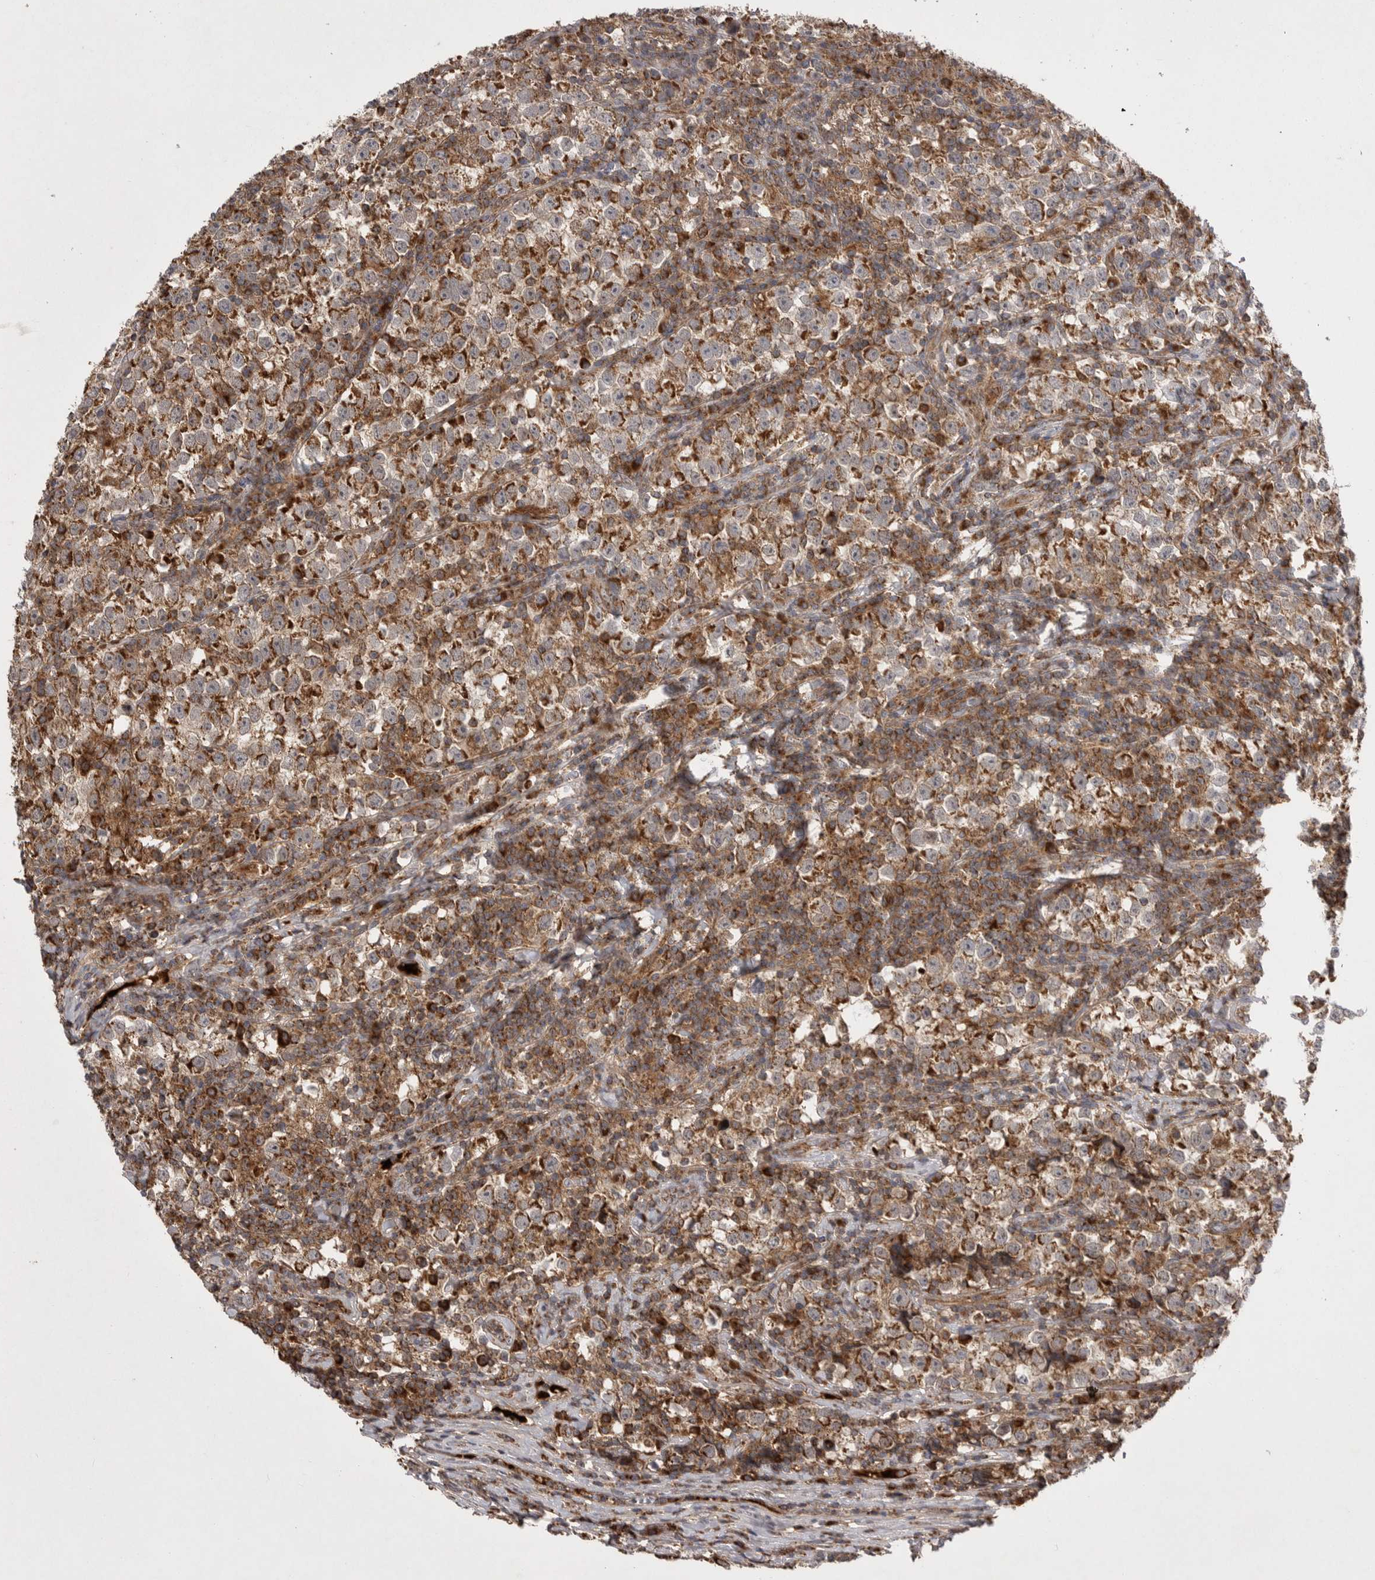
{"staining": {"intensity": "moderate", "quantity": ">75%", "location": "cytoplasmic/membranous"}, "tissue": "testis cancer", "cell_type": "Tumor cells", "image_type": "cancer", "snomed": [{"axis": "morphology", "description": "Normal tissue, NOS"}, {"axis": "morphology", "description": "Seminoma, NOS"}, {"axis": "topography", "description": "Testis"}], "caption": "High-magnification brightfield microscopy of seminoma (testis) stained with DAB (3,3'-diaminobenzidine) (brown) and counterstained with hematoxylin (blue). tumor cells exhibit moderate cytoplasmic/membranous staining is present in approximately>75% of cells. (DAB IHC, brown staining for protein, blue staining for nuclei).", "gene": "KYAT3", "patient": {"sex": "male", "age": 43}}